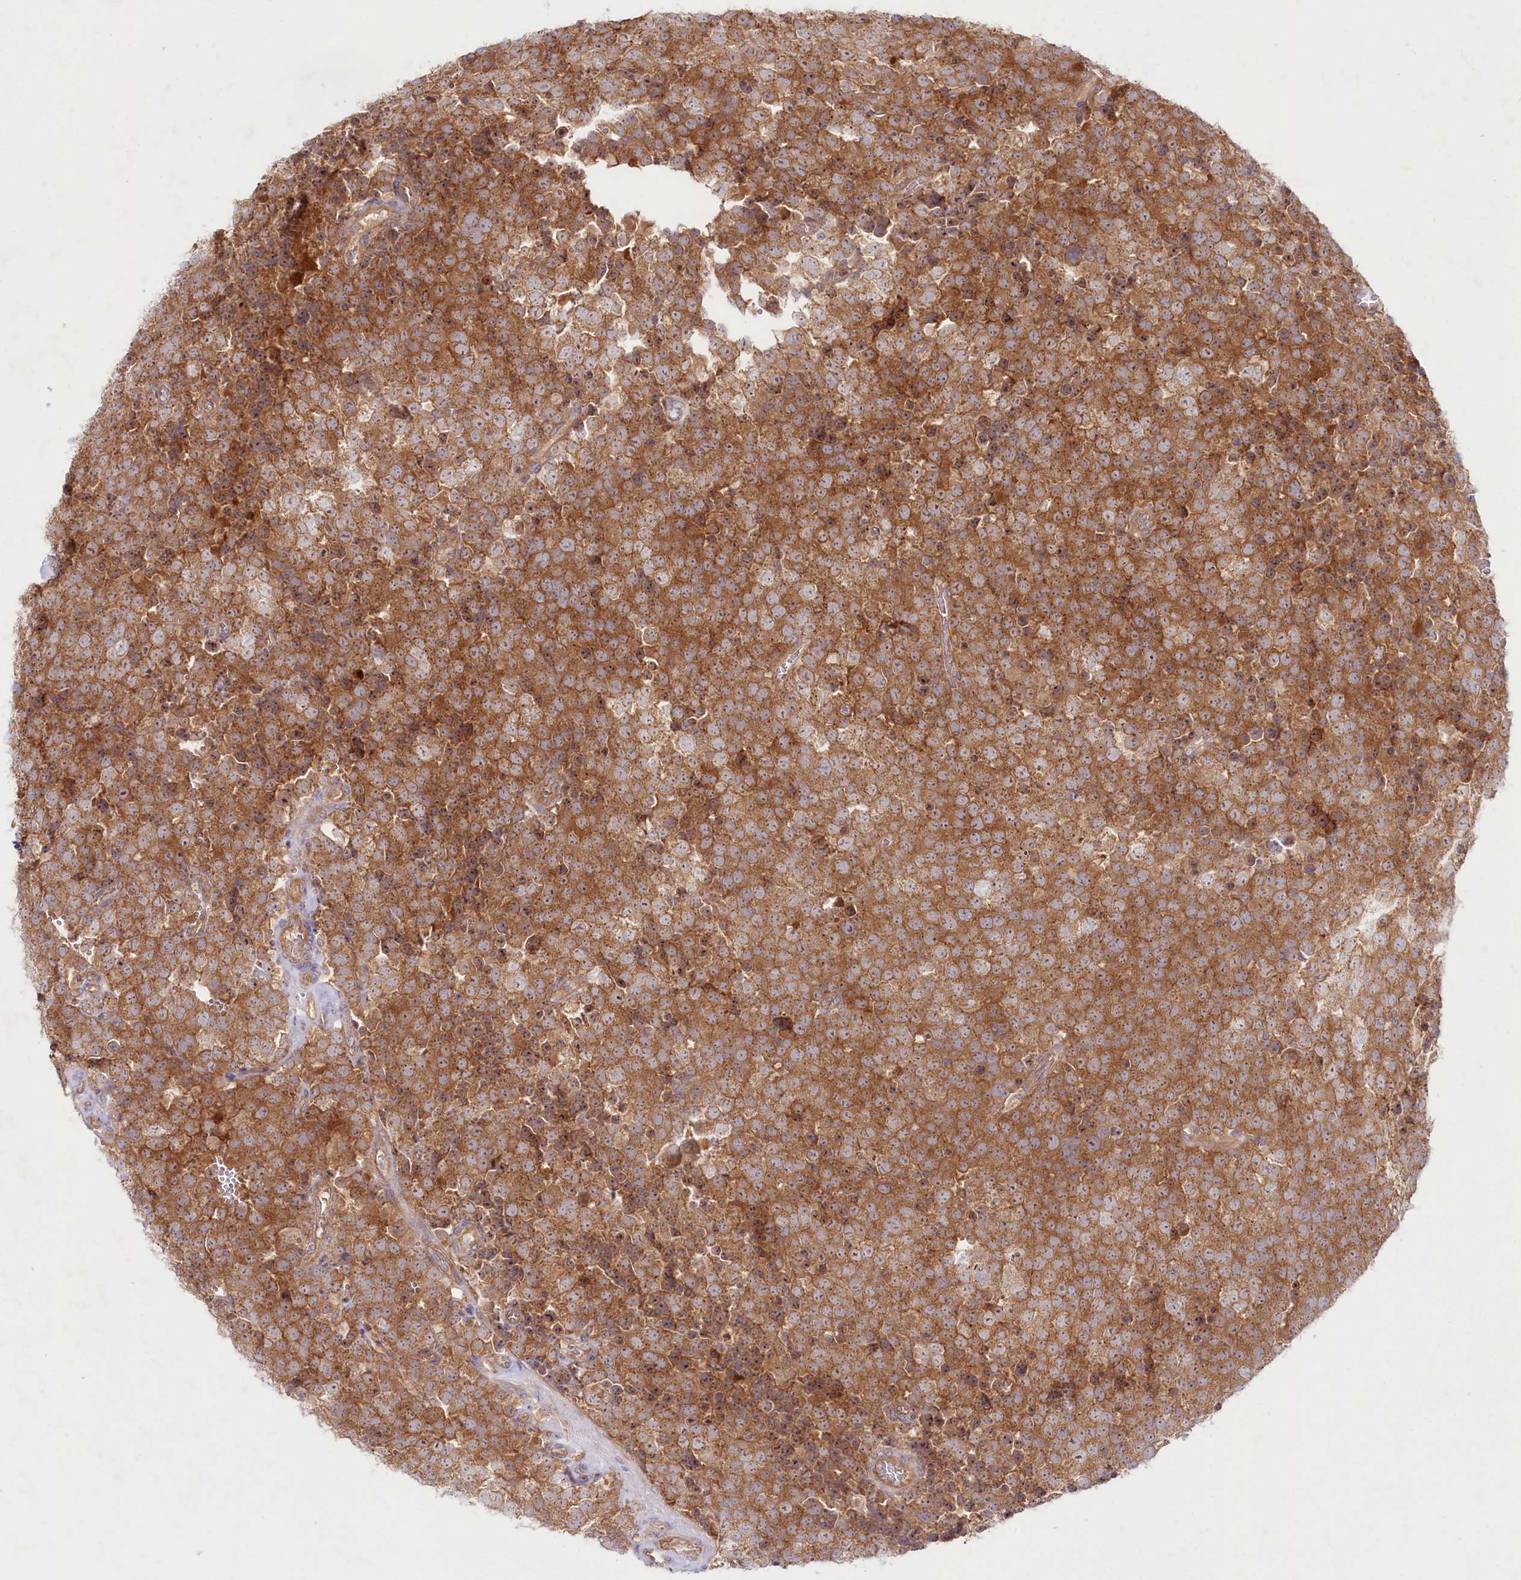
{"staining": {"intensity": "strong", "quantity": ">75%", "location": "cytoplasmic/membranous"}, "tissue": "testis cancer", "cell_type": "Tumor cells", "image_type": "cancer", "snomed": [{"axis": "morphology", "description": "Seminoma, NOS"}, {"axis": "topography", "description": "Testis"}], "caption": "Tumor cells show high levels of strong cytoplasmic/membranous expression in about >75% of cells in human testis cancer (seminoma).", "gene": "TNIP1", "patient": {"sex": "male", "age": 71}}